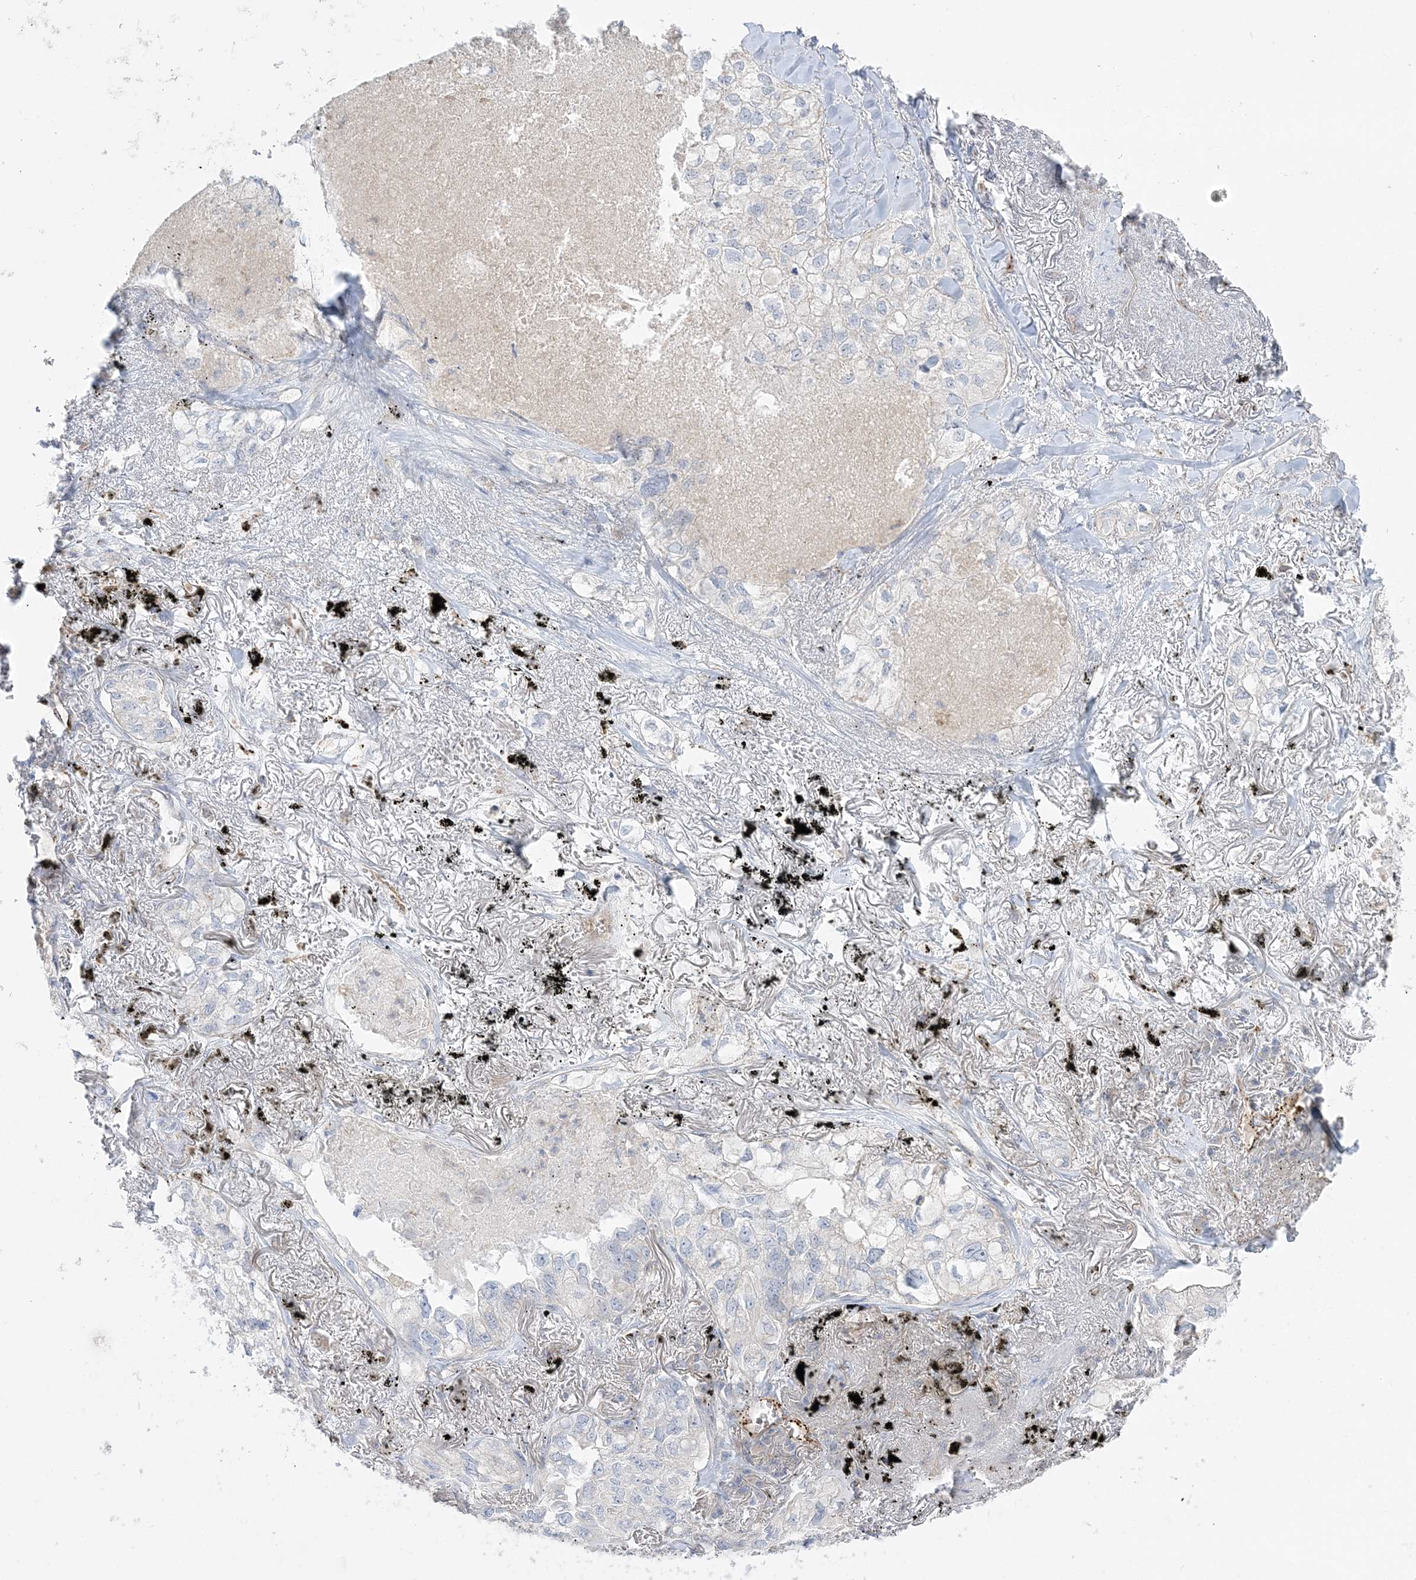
{"staining": {"intensity": "negative", "quantity": "none", "location": "none"}, "tissue": "lung cancer", "cell_type": "Tumor cells", "image_type": "cancer", "snomed": [{"axis": "morphology", "description": "Adenocarcinoma, NOS"}, {"axis": "topography", "description": "Lung"}], "caption": "Tumor cells are negative for protein expression in human lung cancer.", "gene": "INPP1", "patient": {"sex": "male", "age": 65}}